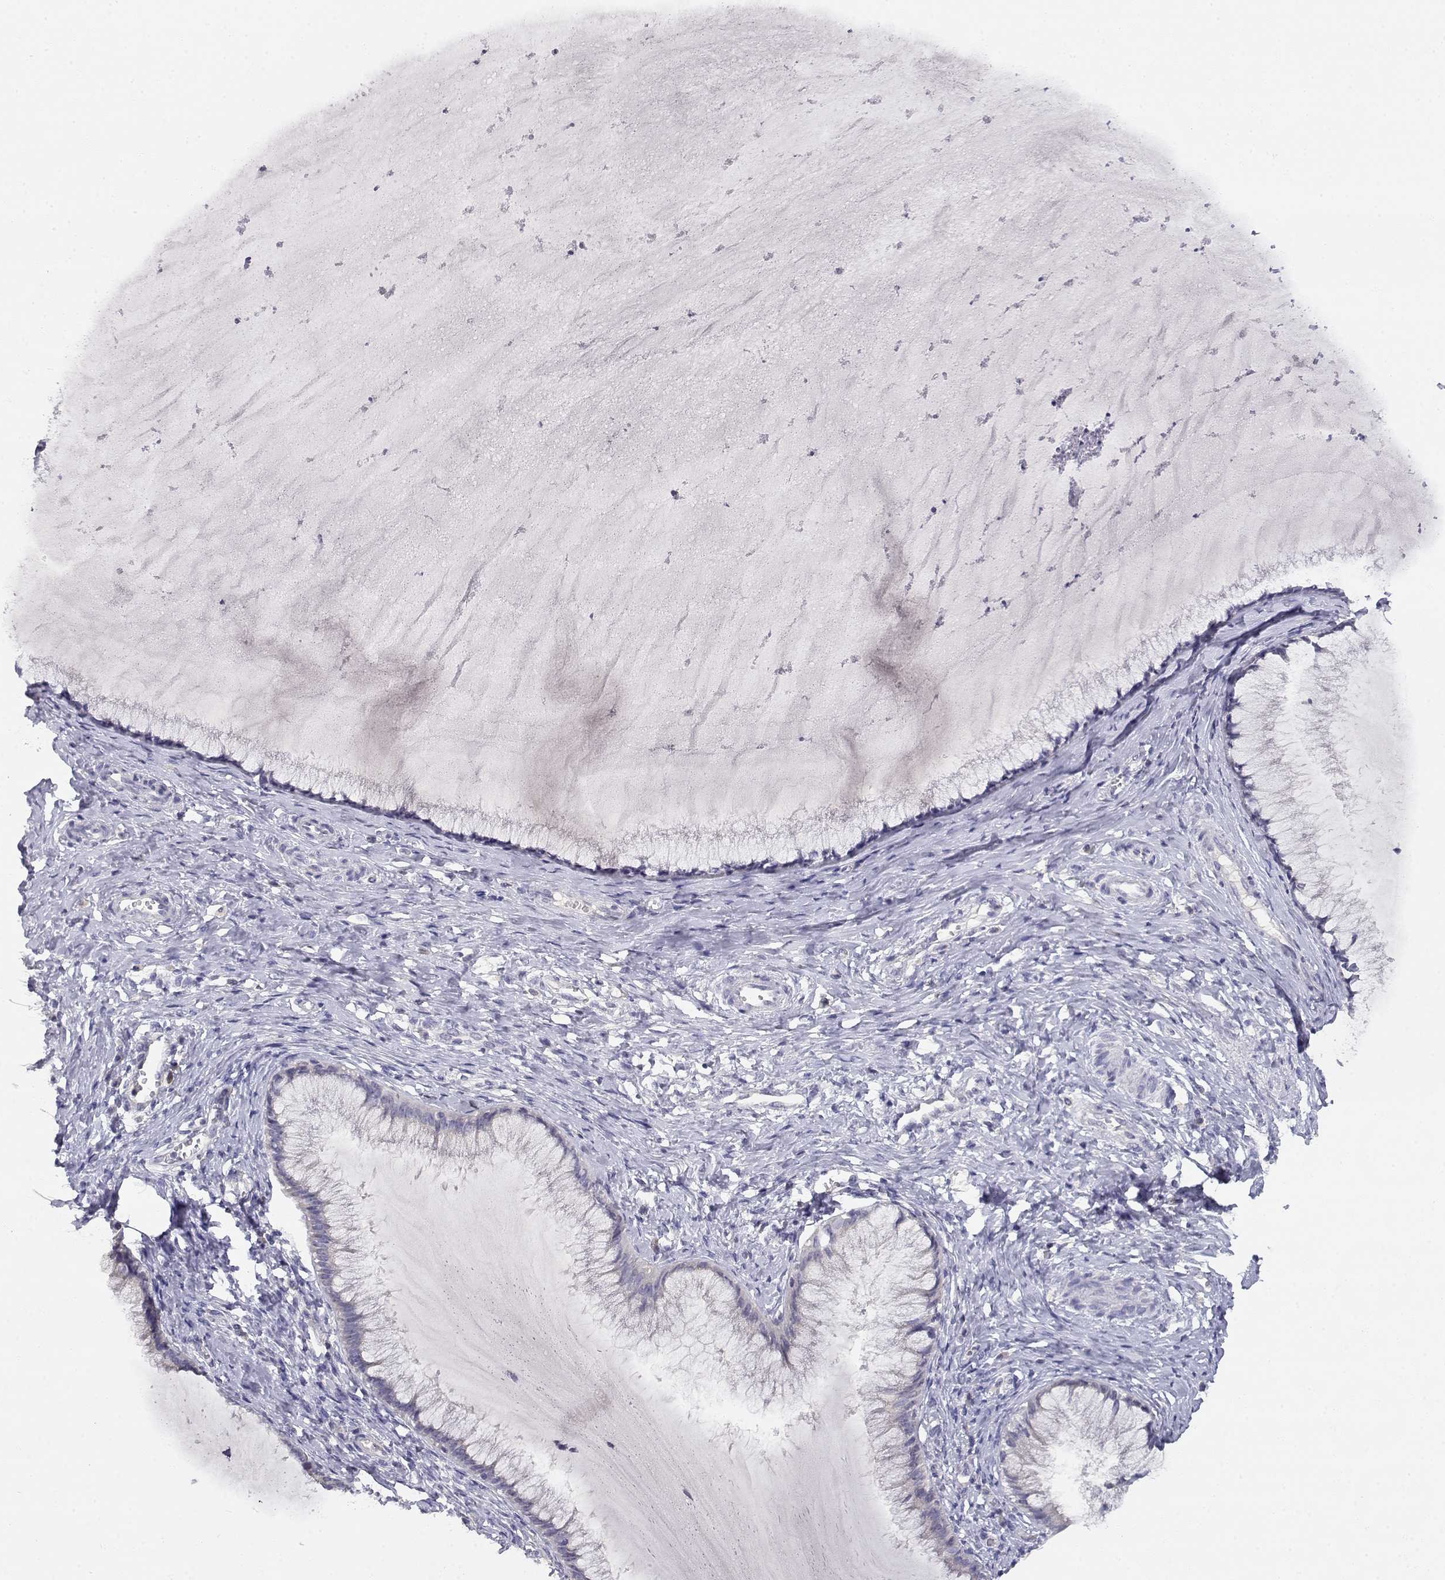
{"staining": {"intensity": "negative", "quantity": "none", "location": "none"}, "tissue": "cervical cancer", "cell_type": "Tumor cells", "image_type": "cancer", "snomed": [{"axis": "morphology", "description": "Squamous cell carcinoma, NOS"}, {"axis": "topography", "description": "Cervix"}], "caption": "Immunohistochemistry (IHC) photomicrograph of neoplastic tissue: cervical cancer stained with DAB (3,3'-diaminobenzidine) demonstrates no significant protein positivity in tumor cells.", "gene": "ADA", "patient": {"sex": "female", "age": 36}}